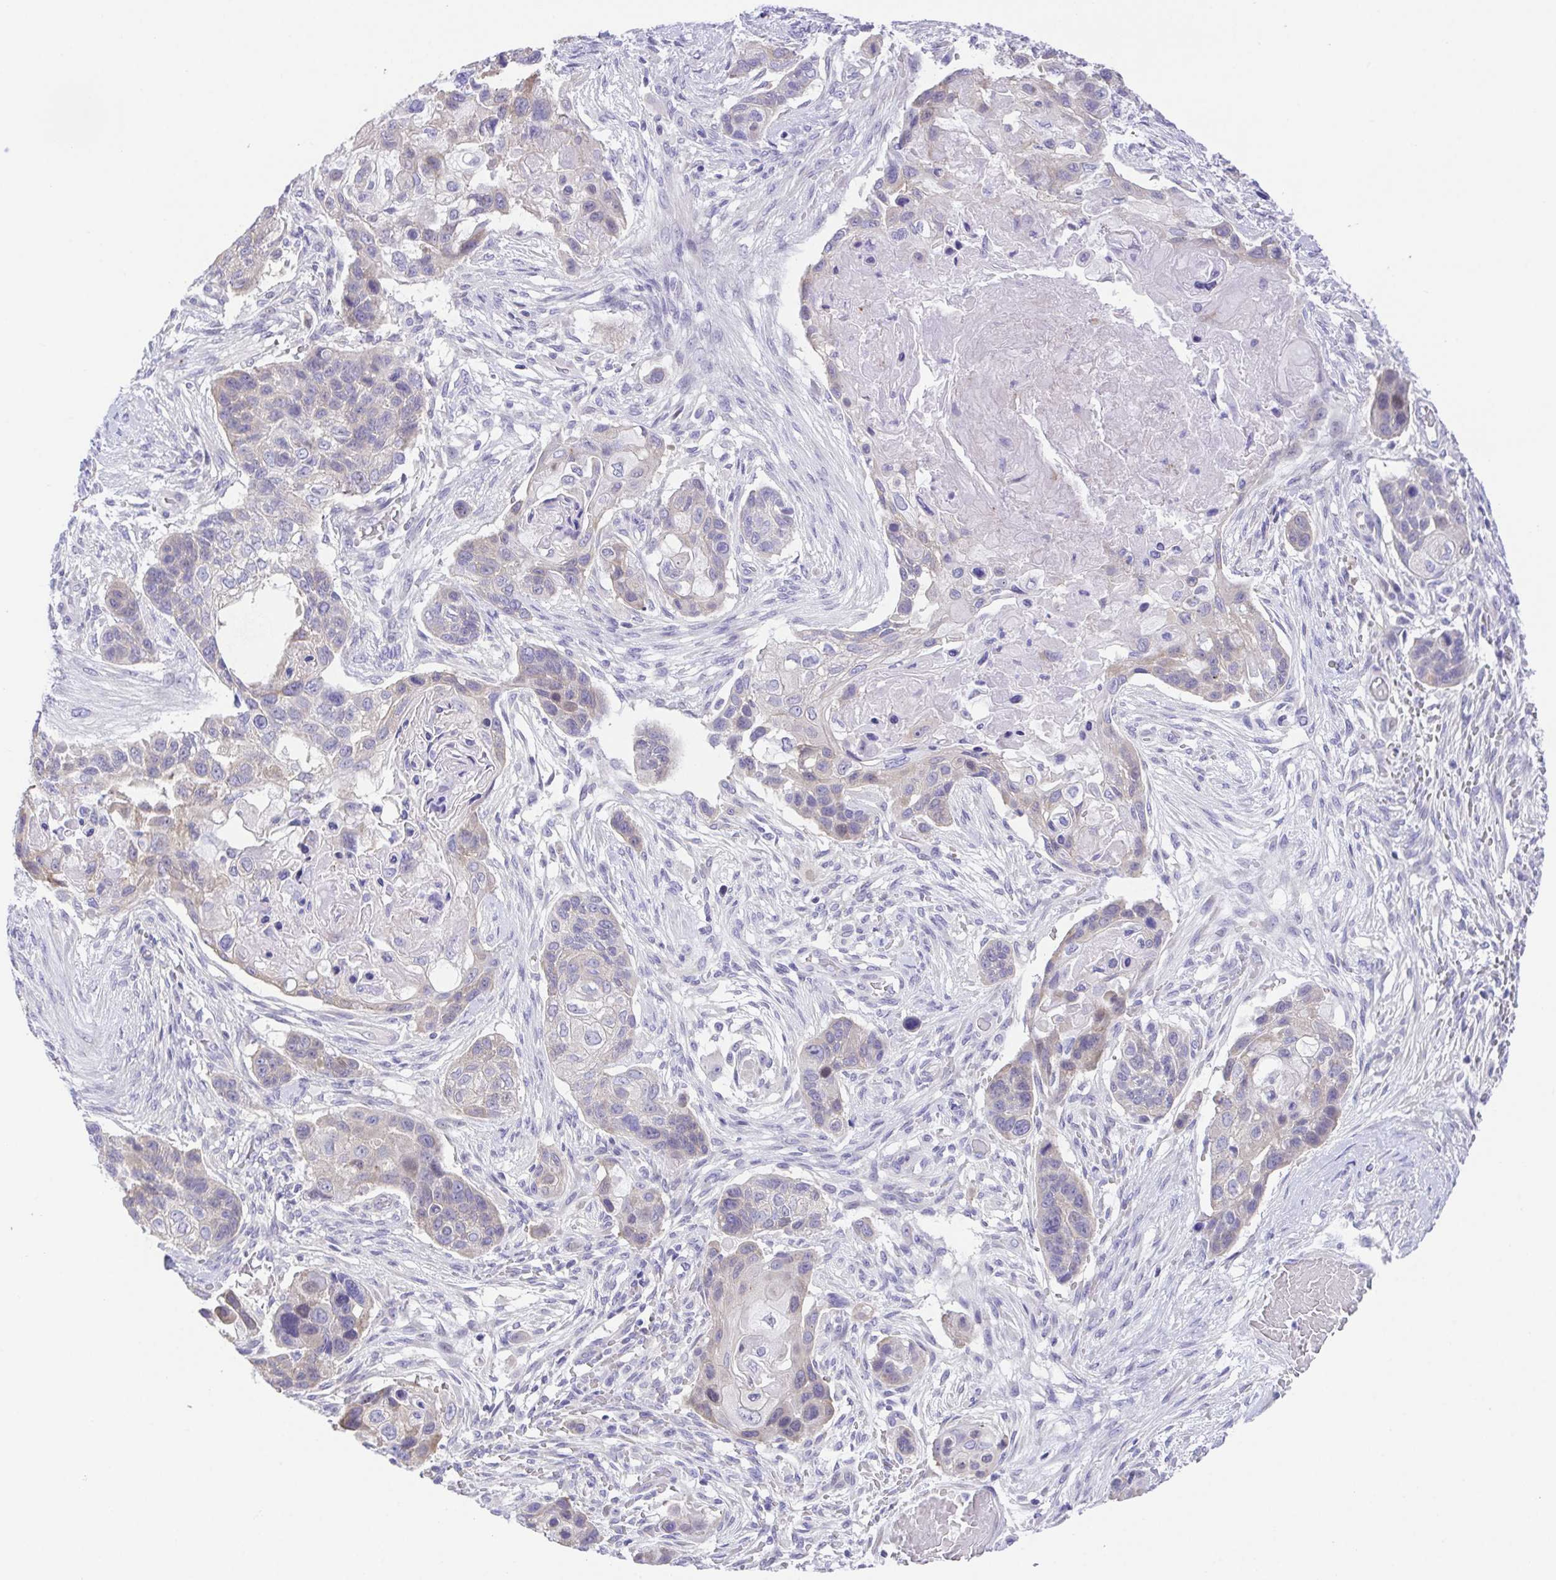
{"staining": {"intensity": "negative", "quantity": "none", "location": "none"}, "tissue": "lung cancer", "cell_type": "Tumor cells", "image_type": "cancer", "snomed": [{"axis": "morphology", "description": "Squamous cell carcinoma, NOS"}, {"axis": "topography", "description": "Lung"}], "caption": "Immunohistochemistry (IHC) micrograph of lung cancer (squamous cell carcinoma) stained for a protein (brown), which shows no expression in tumor cells.", "gene": "LUZP4", "patient": {"sex": "male", "age": 69}}